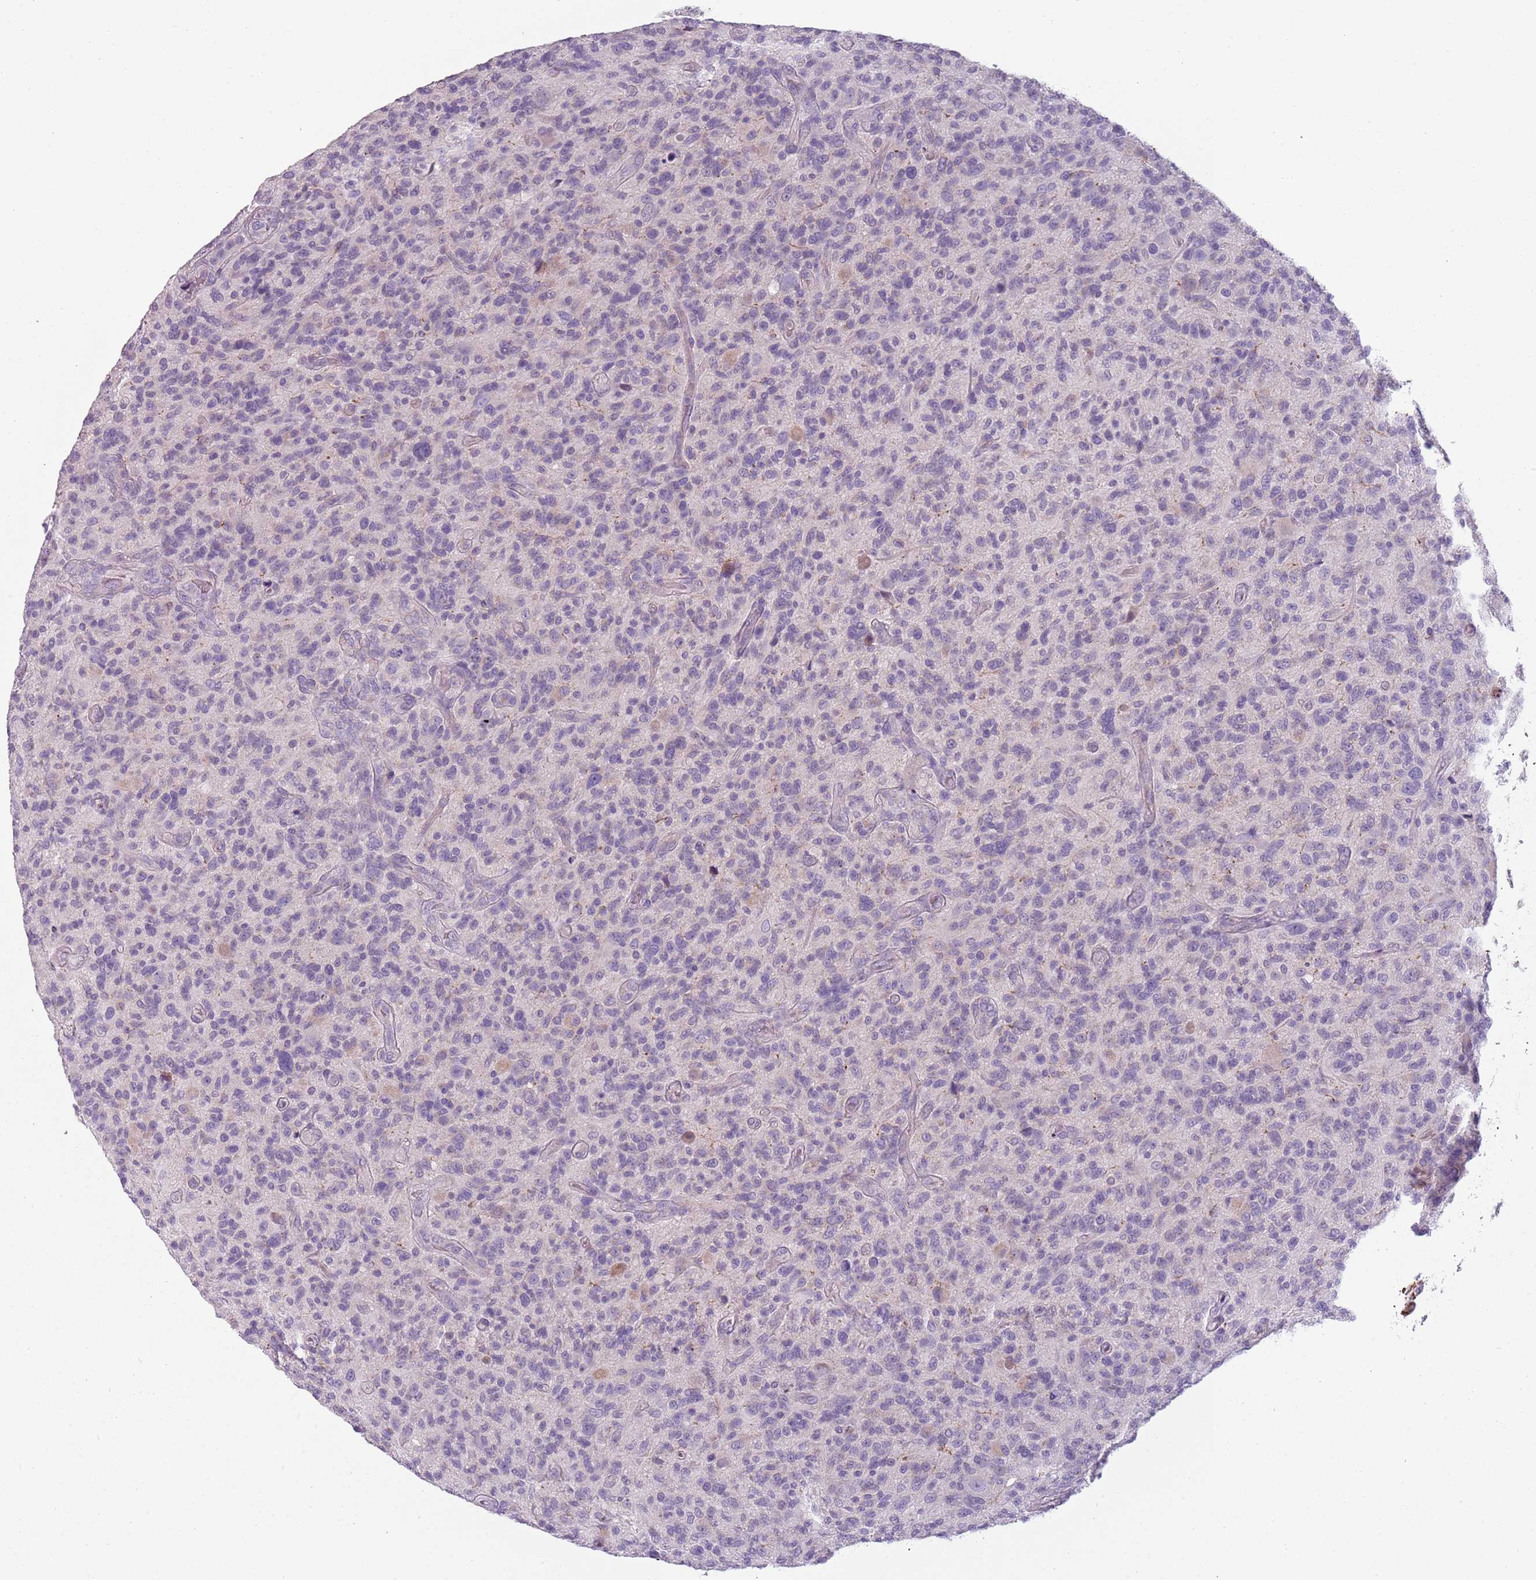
{"staining": {"intensity": "negative", "quantity": "none", "location": "none"}, "tissue": "glioma", "cell_type": "Tumor cells", "image_type": "cancer", "snomed": [{"axis": "morphology", "description": "Glioma, malignant, High grade"}, {"axis": "topography", "description": "Brain"}], "caption": "Immunohistochemical staining of high-grade glioma (malignant) displays no significant positivity in tumor cells.", "gene": "MEGF8", "patient": {"sex": "male", "age": 47}}